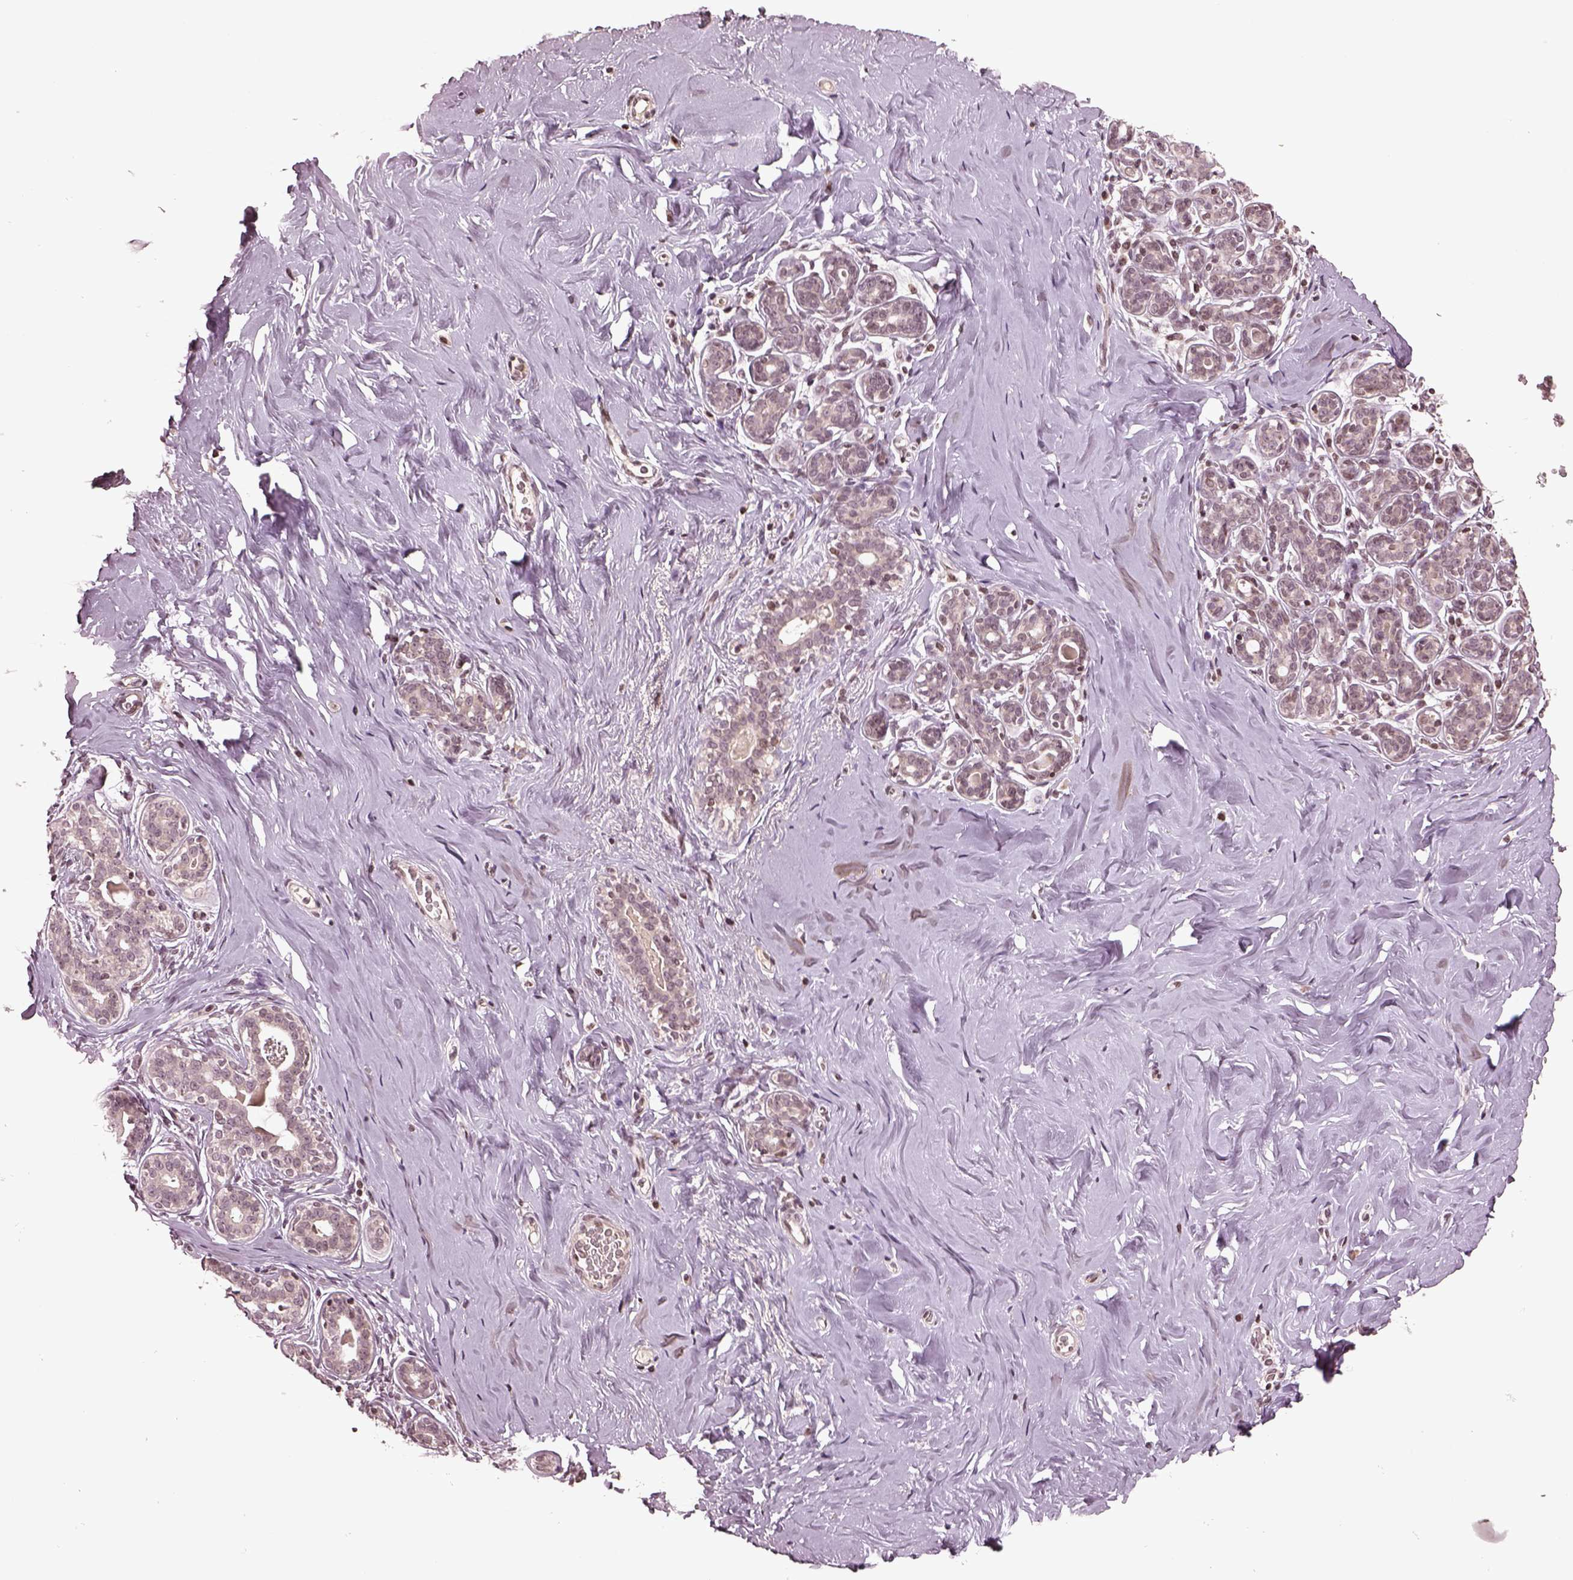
{"staining": {"intensity": "negative", "quantity": "none", "location": "none"}, "tissue": "breast", "cell_type": "Adipocytes", "image_type": "normal", "snomed": [{"axis": "morphology", "description": "Normal tissue, NOS"}, {"axis": "topography", "description": "Skin"}, {"axis": "topography", "description": "Breast"}], "caption": "A histopathology image of human breast is negative for staining in adipocytes.", "gene": "GRM4", "patient": {"sex": "female", "age": 43}}